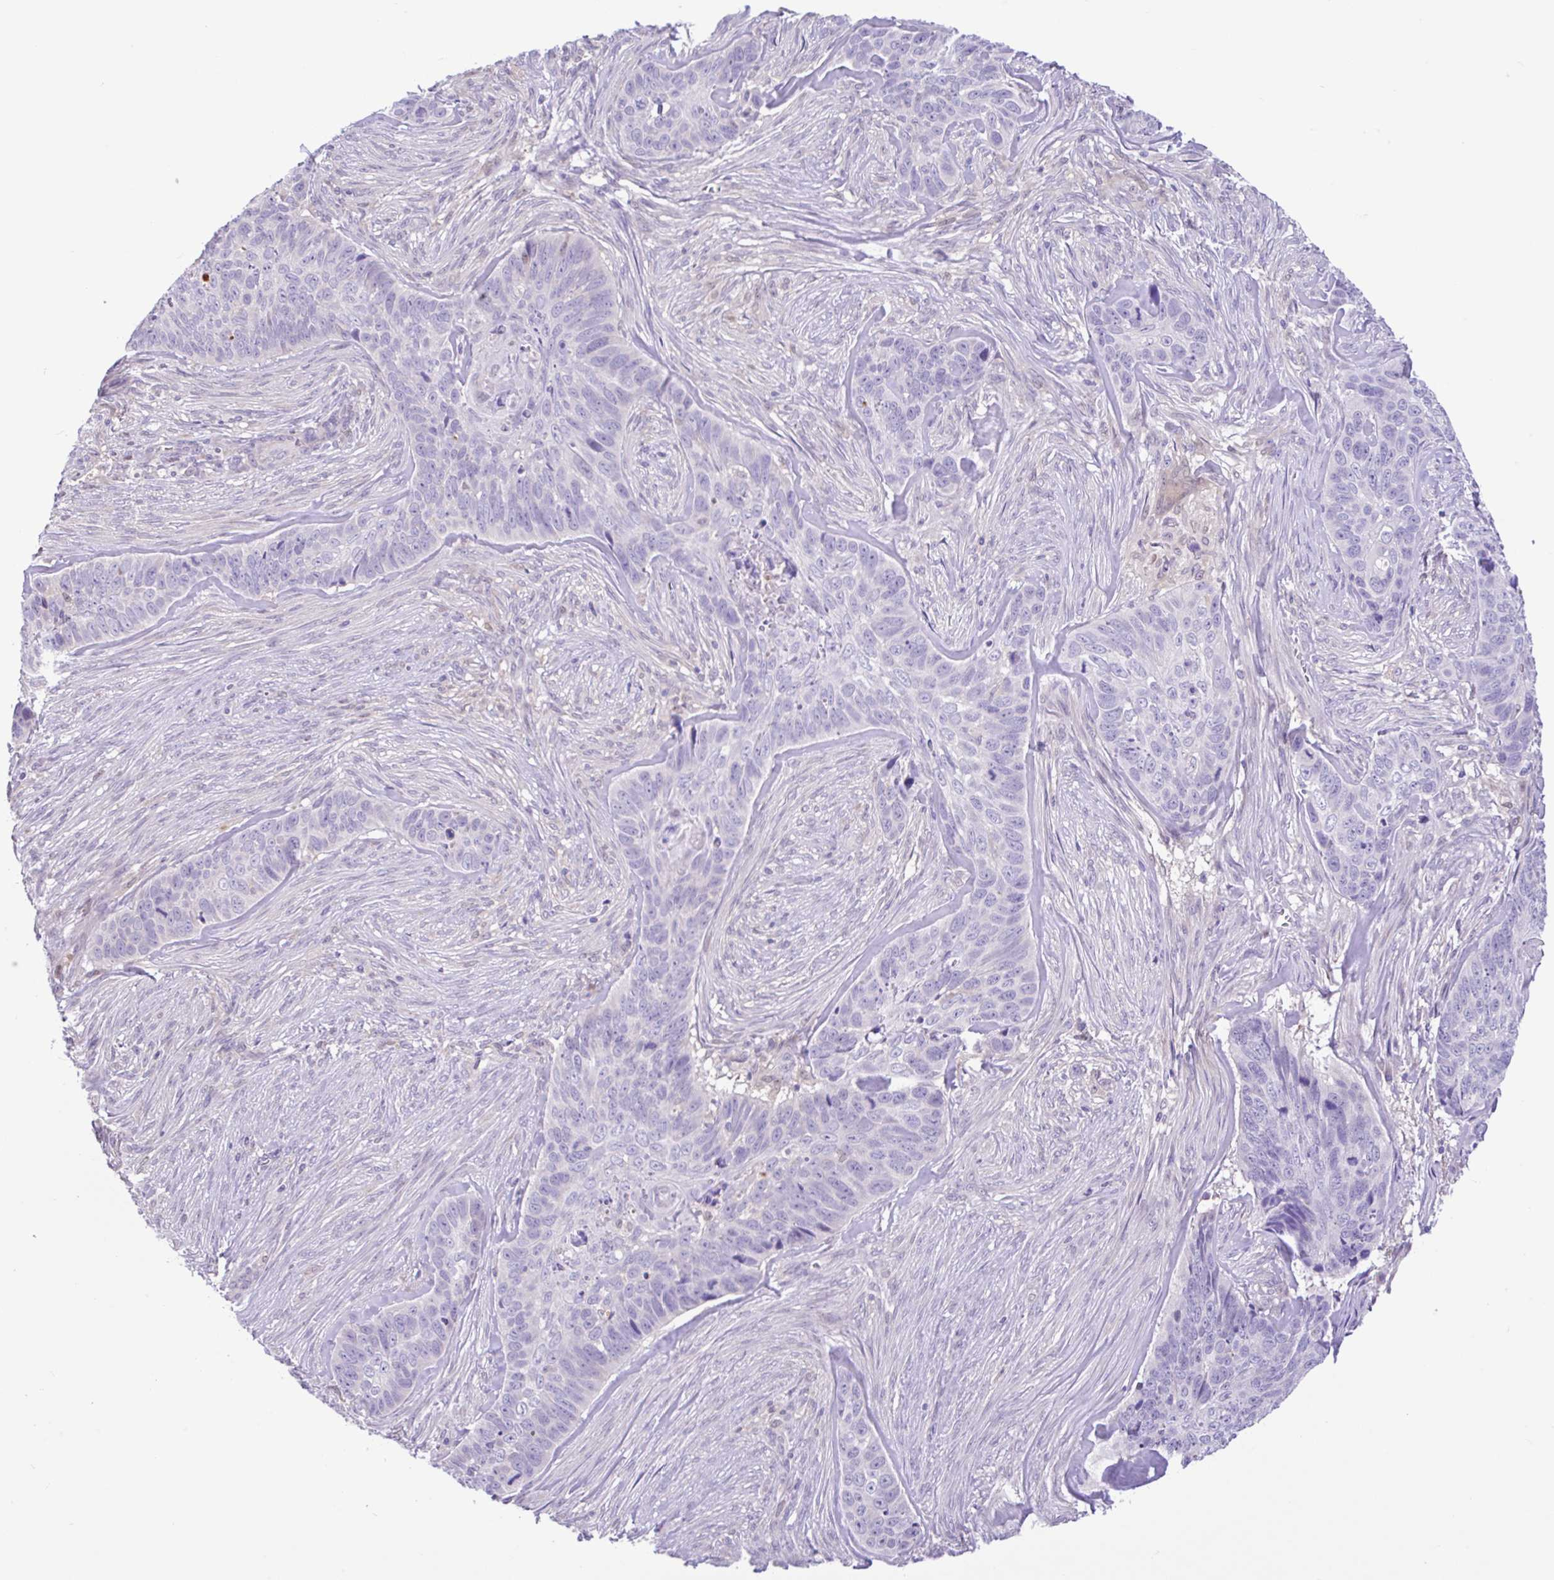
{"staining": {"intensity": "negative", "quantity": "none", "location": "none"}, "tissue": "skin cancer", "cell_type": "Tumor cells", "image_type": "cancer", "snomed": [{"axis": "morphology", "description": "Basal cell carcinoma"}, {"axis": "topography", "description": "Skin"}], "caption": "An image of skin cancer stained for a protein shows no brown staining in tumor cells.", "gene": "ANO4", "patient": {"sex": "female", "age": 82}}